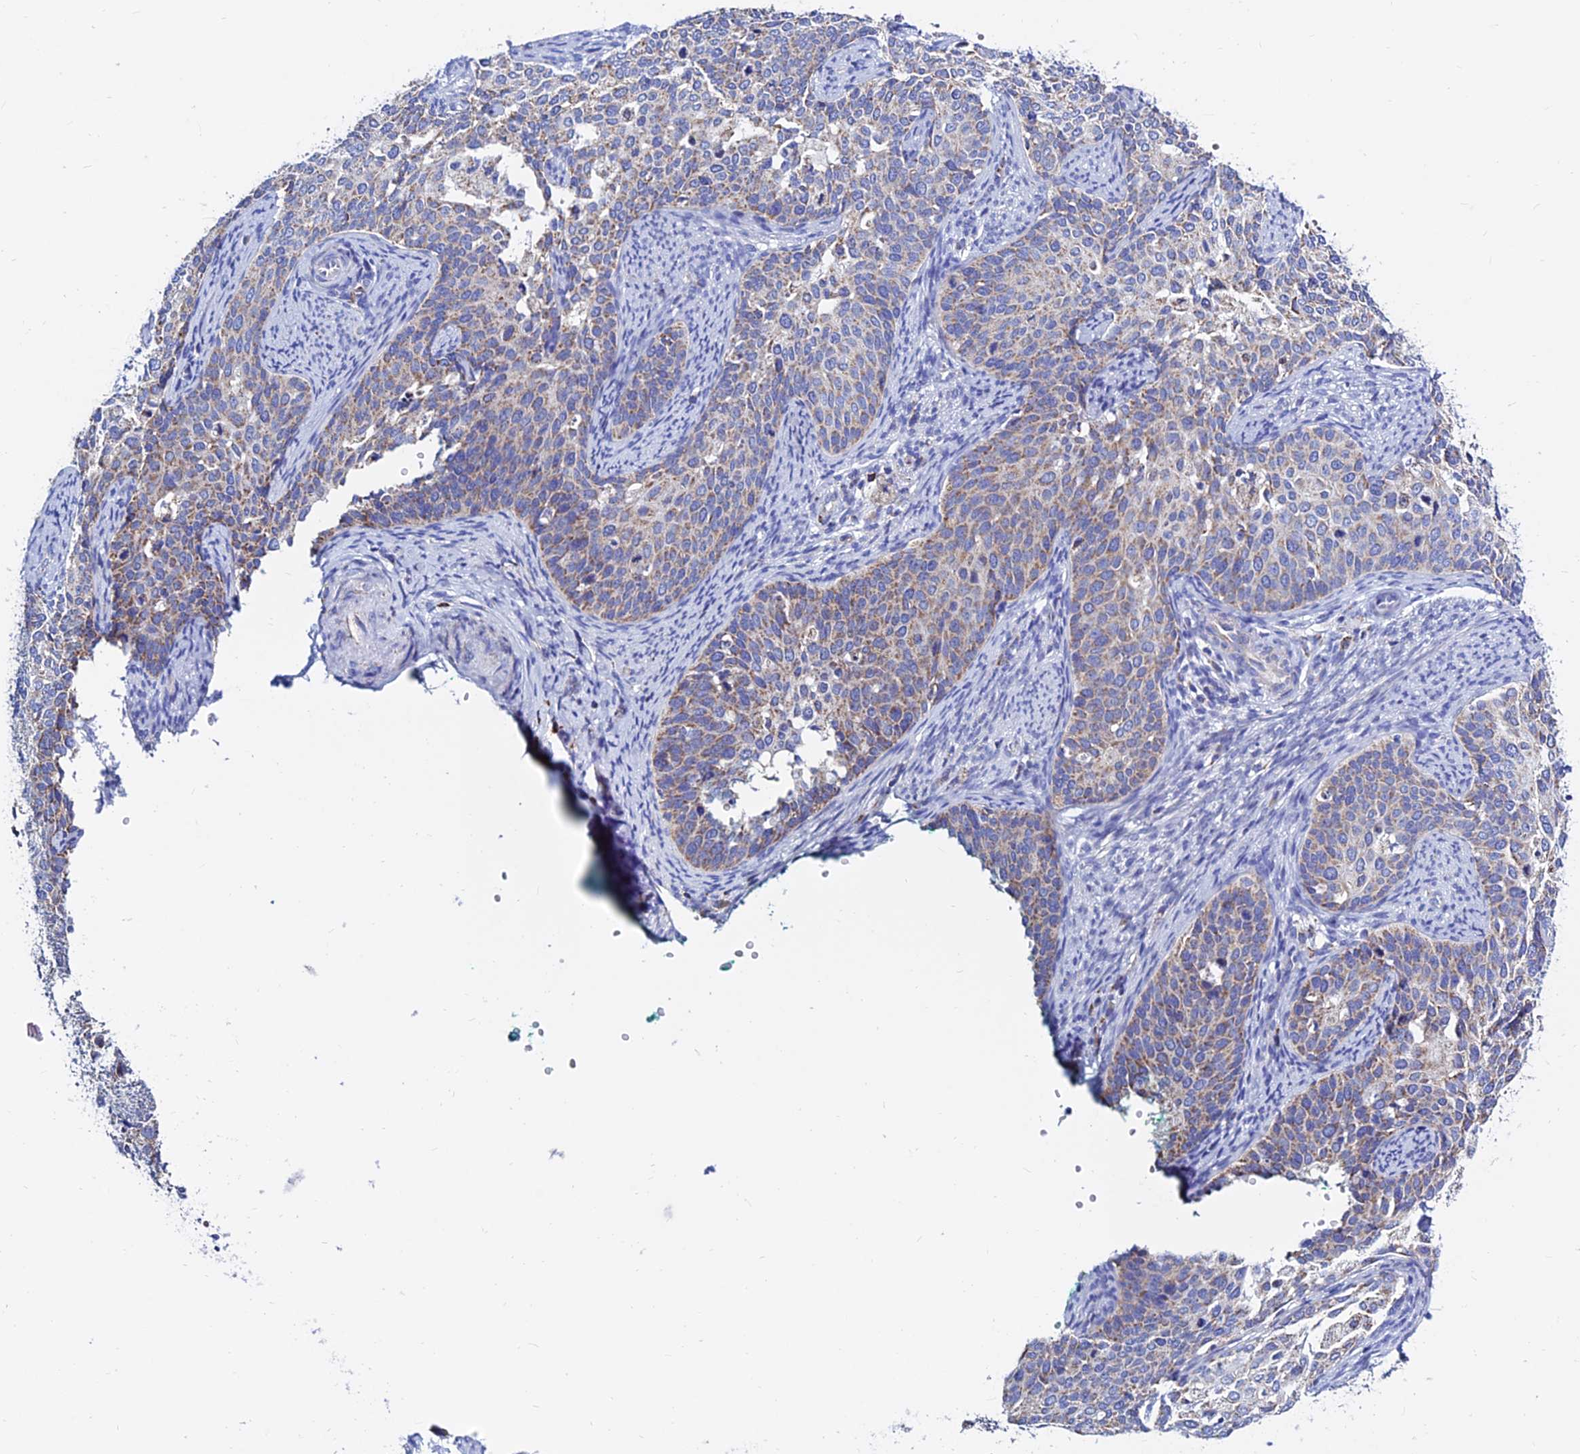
{"staining": {"intensity": "weak", "quantity": "25%-75%", "location": "cytoplasmic/membranous"}, "tissue": "cervical cancer", "cell_type": "Tumor cells", "image_type": "cancer", "snomed": [{"axis": "morphology", "description": "Squamous cell carcinoma, NOS"}, {"axis": "topography", "description": "Cervix"}], "caption": "Tumor cells demonstrate low levels of weak cytoplasmic/membranous staining in approximately 25%-75% of cells in cervical cancer. The staining is performed using DAB brown chromogen to label protein expression. The nuclei are counter-stained blue using hematoxylin.", "gene": "MGST1", "patient": {"sex": "female", "age": 44}}